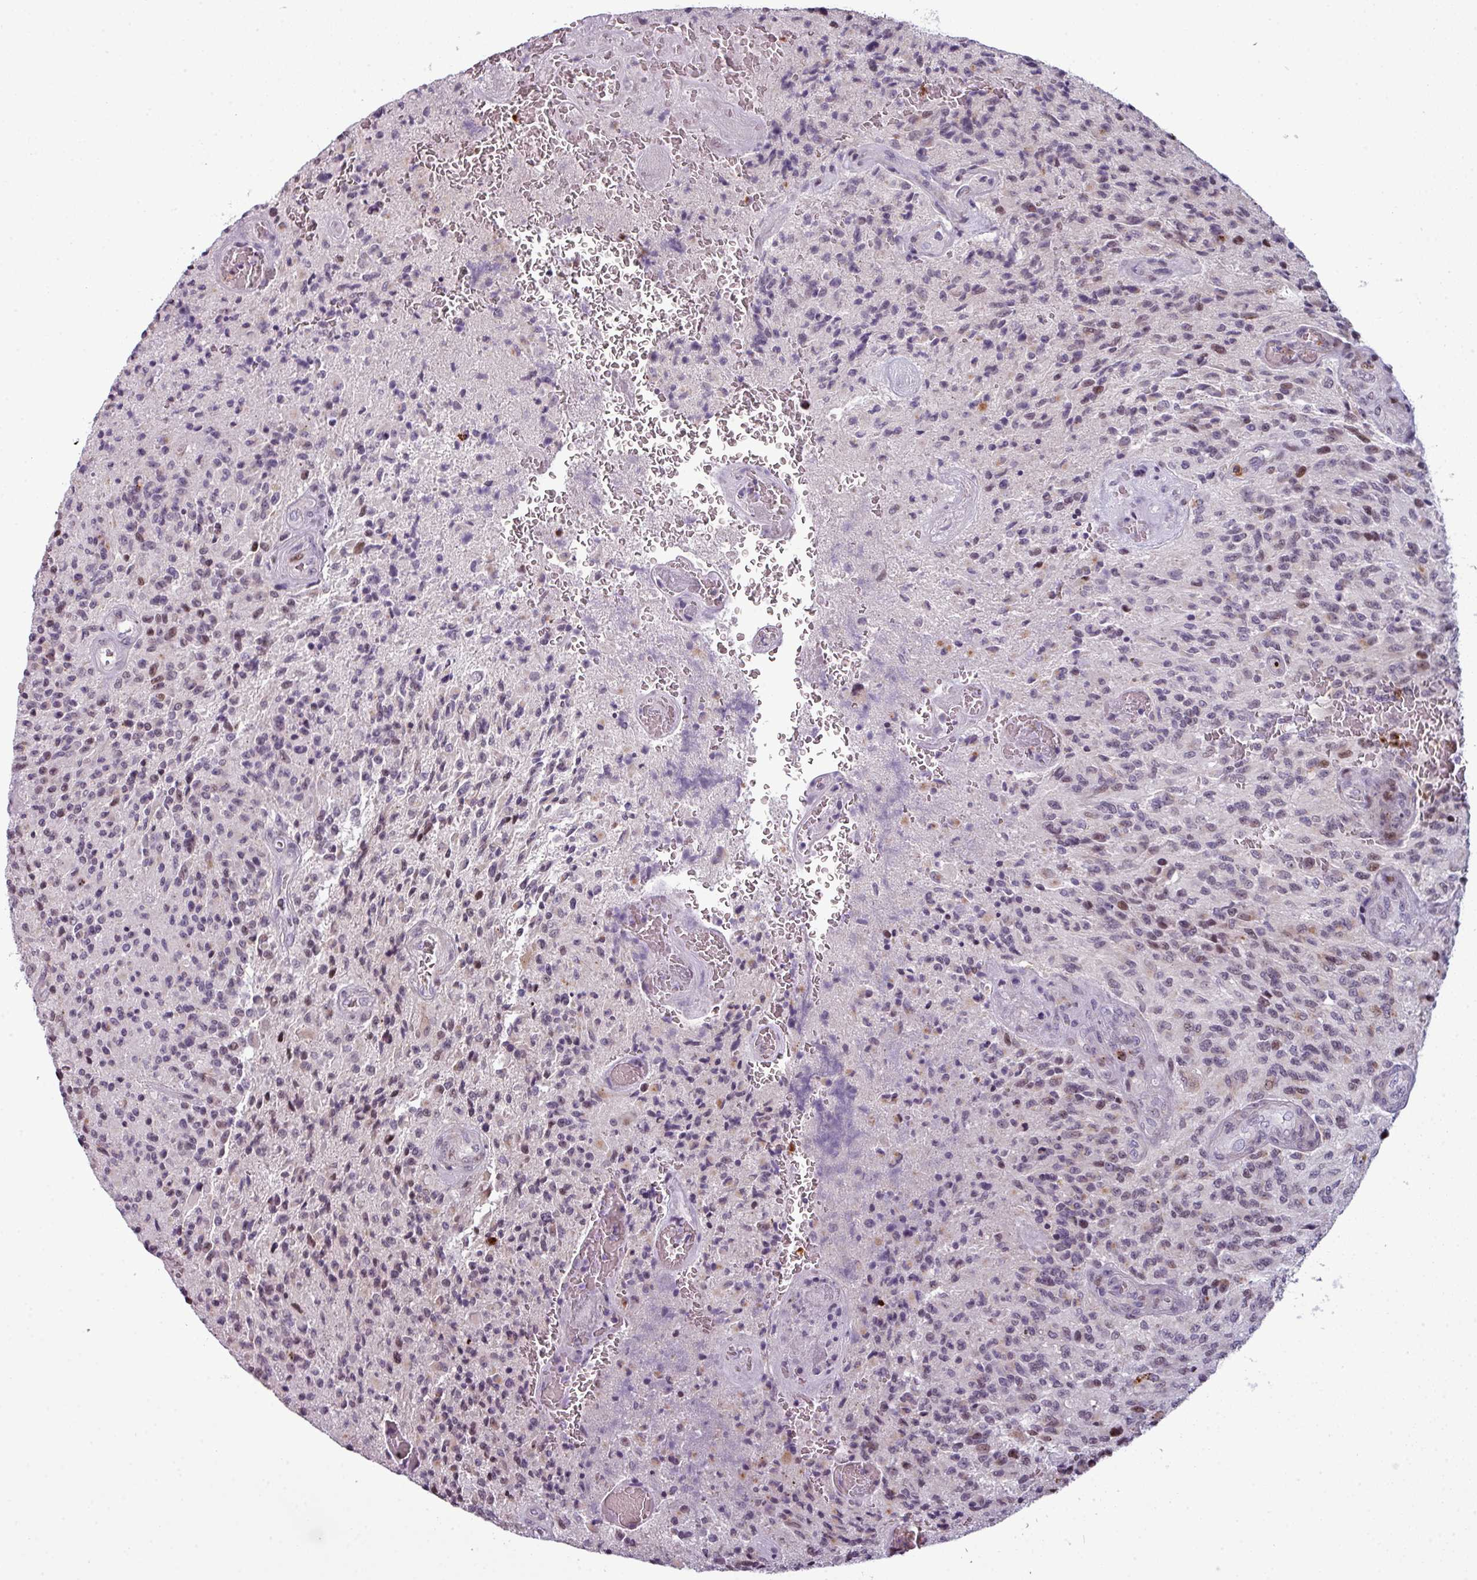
{"staining": {"intensity": "weak", "quantity": "<25%", "location": "nuclear"}, "tissue": "glioma", "cell_type": "Tumor cells", "image_type": "cancer", "snomed": [{"axis": "morphology", "description": "Normal tissue, NOS"}, {"axis": "morphology", "description": "Glioma, malignant, High grade"}, {"axis": "topography", "description": "Cerebral cortex"}], "caption": "Immunohistochemistry (IHC) micrograph of human glioma stained for a protein (brown), which displays no positivity in tumor cells.", "gene": "TMEFF1", "patient": {"sex": "male", "age": 56}}